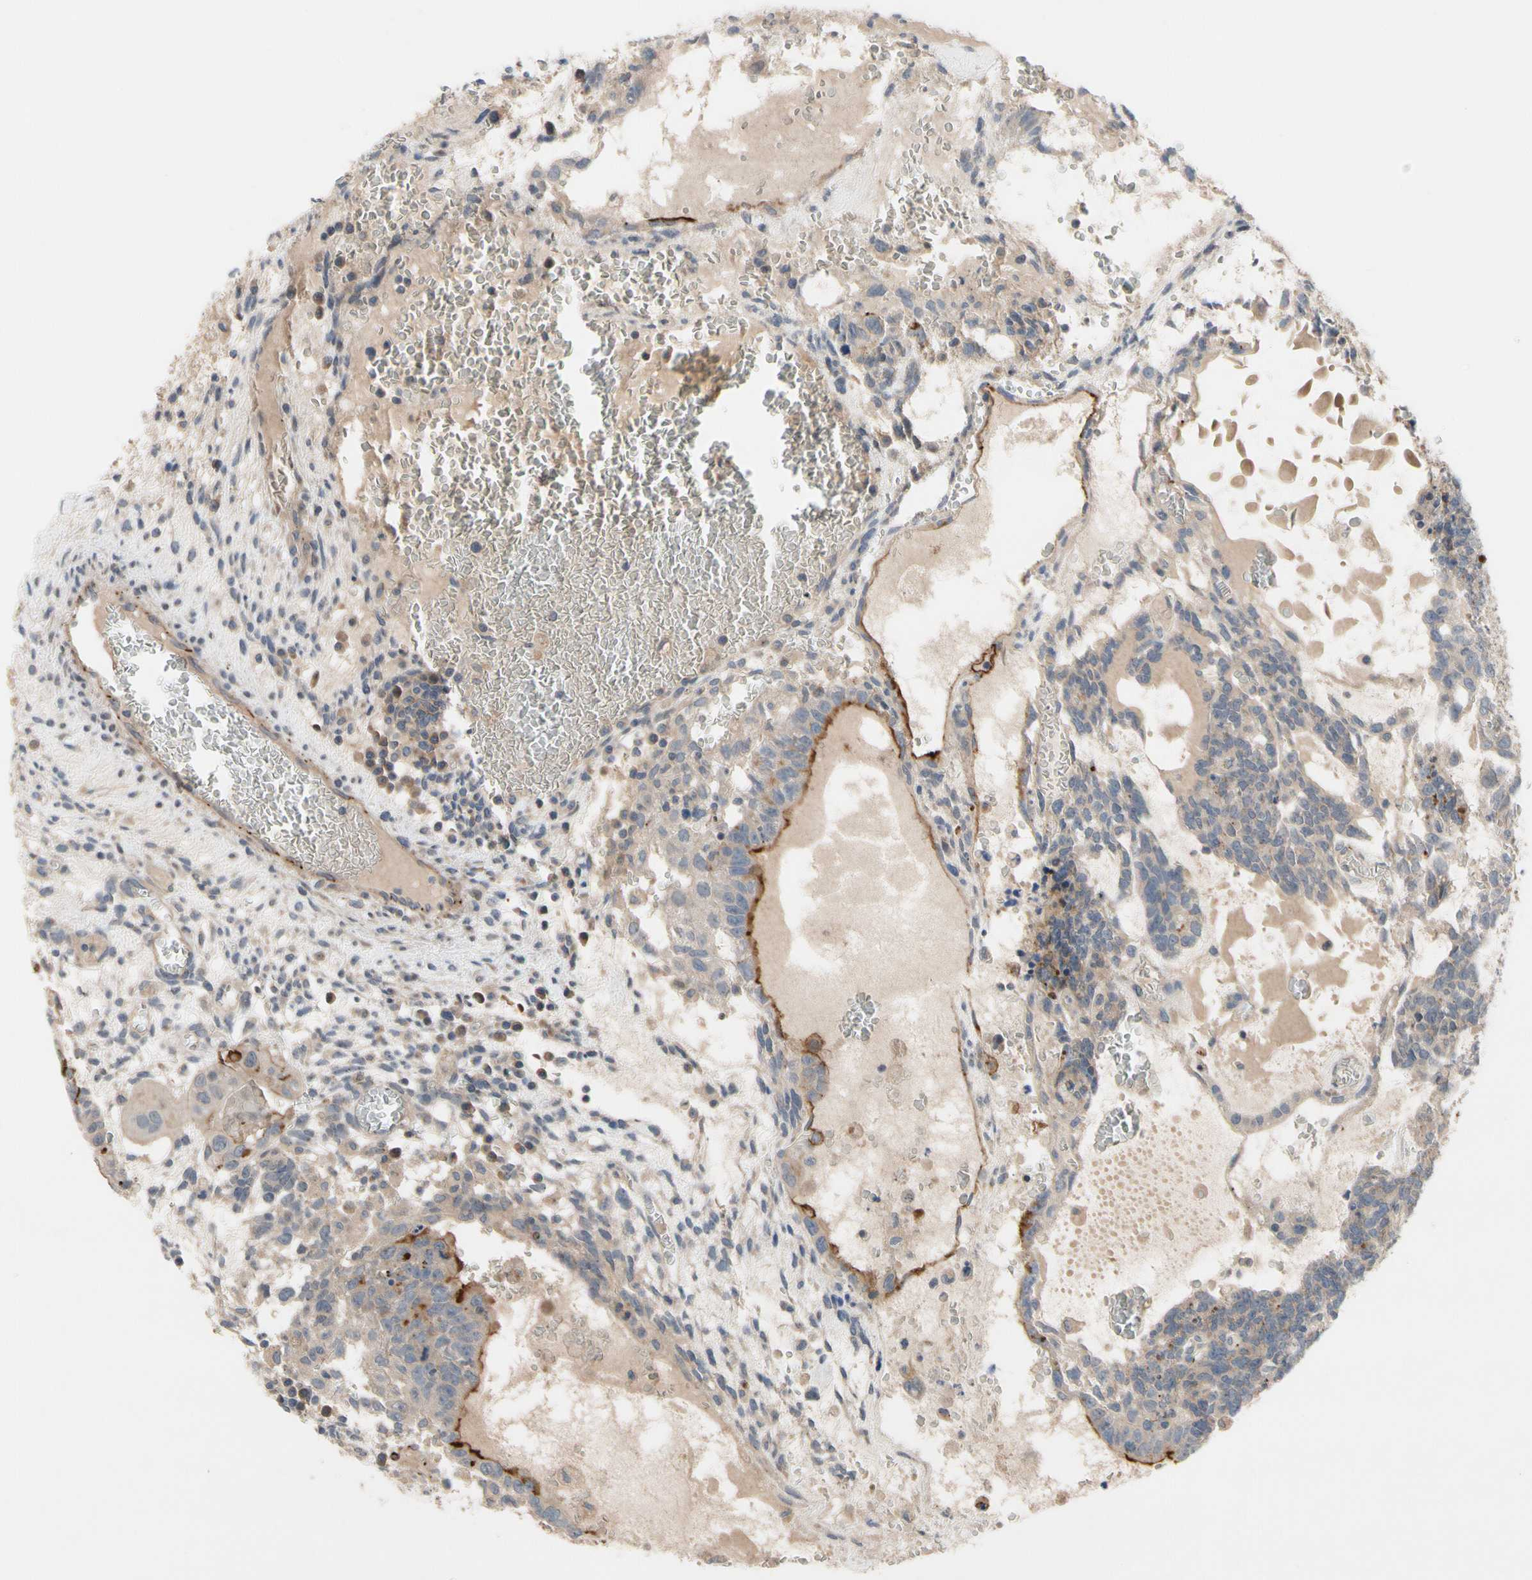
{"staining": {"intensity": "weak", "quantity": ">75%", "location": "cytoplasmic/membranous"}, "tissue": "testis cancer", "cell_type": "Tumor cells", "image_type": "cancer", "snomed": [{"axis": "morphology", "description": "Seminoma, NOS"}, {"axis": "morphology", "description": "Carcinoma, Embryonal, NOS"}, {"axis": "topography", "description": "Testis"}], "caption": "Immunohistochemistry (IHC) photomicrograph of human testis cancer stained for a protein (brown), which displays low levels of weak cytoplasmic/membranous positivity in approximately >75% of tumor cells.", "gene": "OAZ1", "patient": {"sex": "male", "age": 52}}